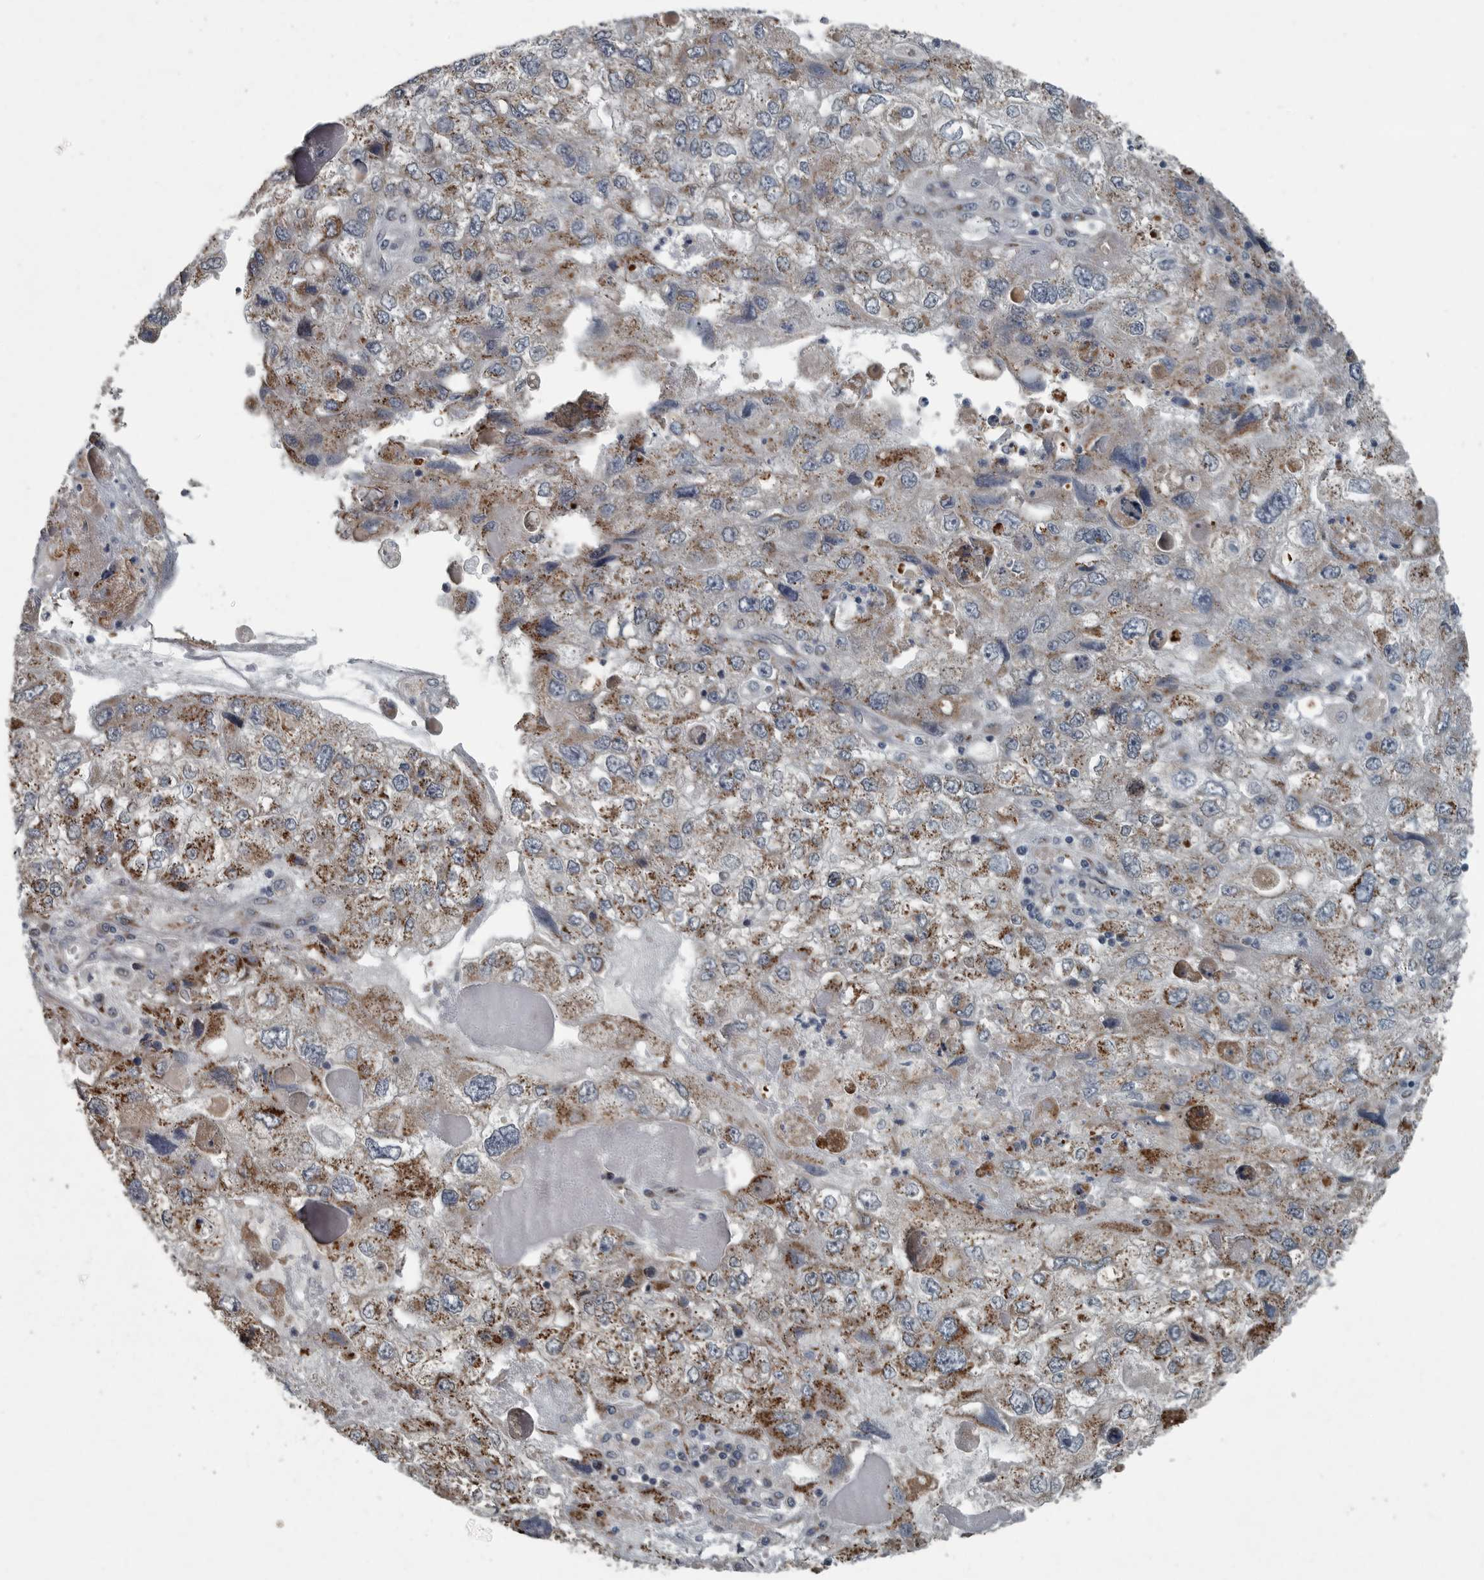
{"staining": {"intensity": "moderate", "quantity": ">75%", "location": "cytoplasmic/membranous"}, "tissue": "endometrial cancer", "cell_type": "Tumor cells", "image_type": "cancer", "snomed": [{"axis": "morphology", "description": "Adenocarcinoma, NOS"}, {"axis": "topography", "description": "Endometrium"}], "caption": "A medium amount of moderate cytoplasmic/membranous positivity is identified in approximately >75% of tumor cells in adenocarcinoma (endometrial) tissue.", "gene": "ZNF345", "patient": {"sex": "female", "age": 49}}